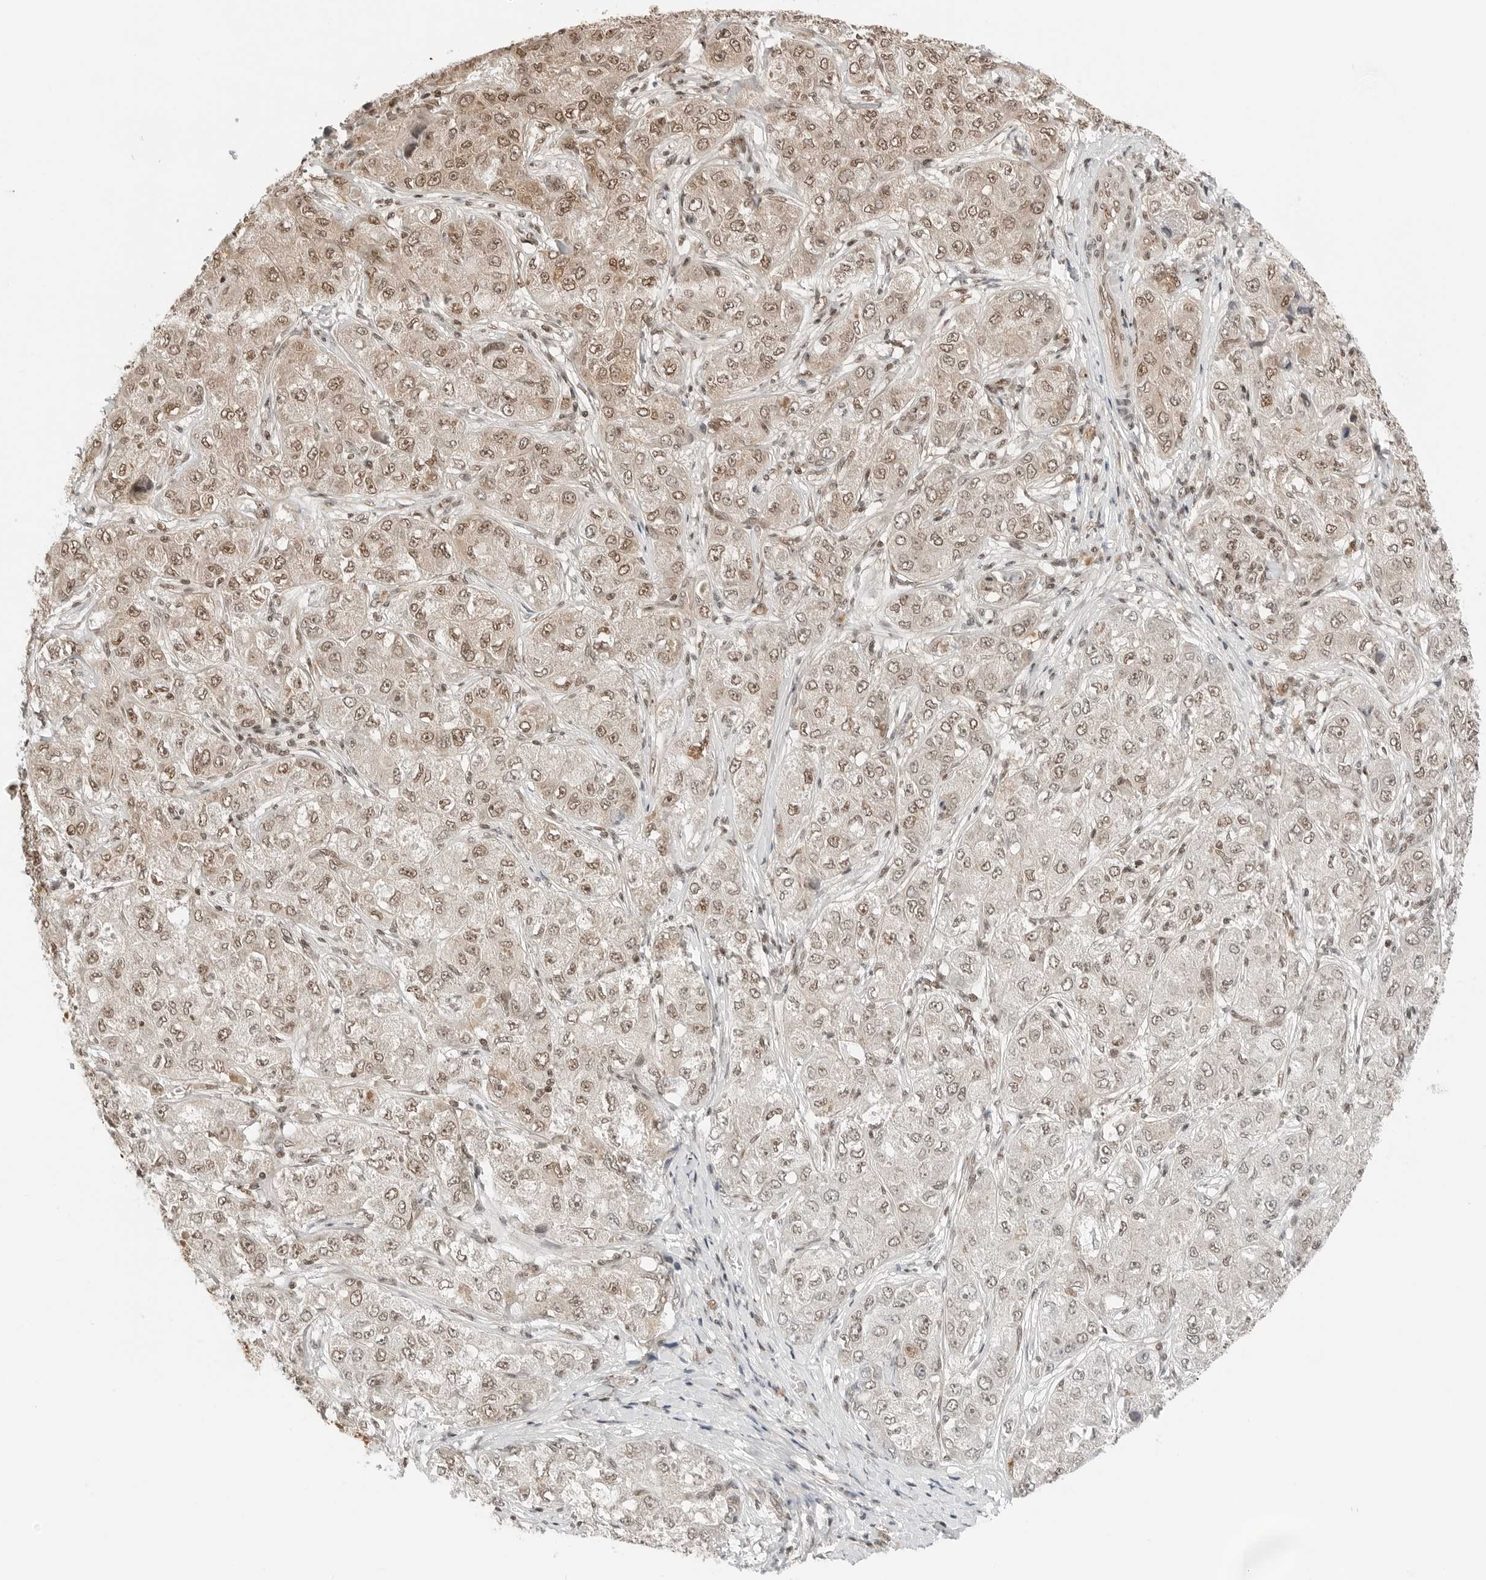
{"staining": {"intensity": "moderate", "quantity": ">75%", "location": "nuclear"}, "tissue": "liver cancer", "cell_type": "Tumor cells", "image_type": "cancer", "snomed": [{"axis": "morphology", "description": "Carcinoma, Hepatocellular, NOS"}, {"axis": "topography", "description": "Liver"}], "caption": "Protein expression analysis of human liver hepatocellular carcinoma reveals moderate nuclear expression in approximately >75% of tumor cells.", "gene": "CRTC2", "patient": {"sex": "male", "age": 80}}